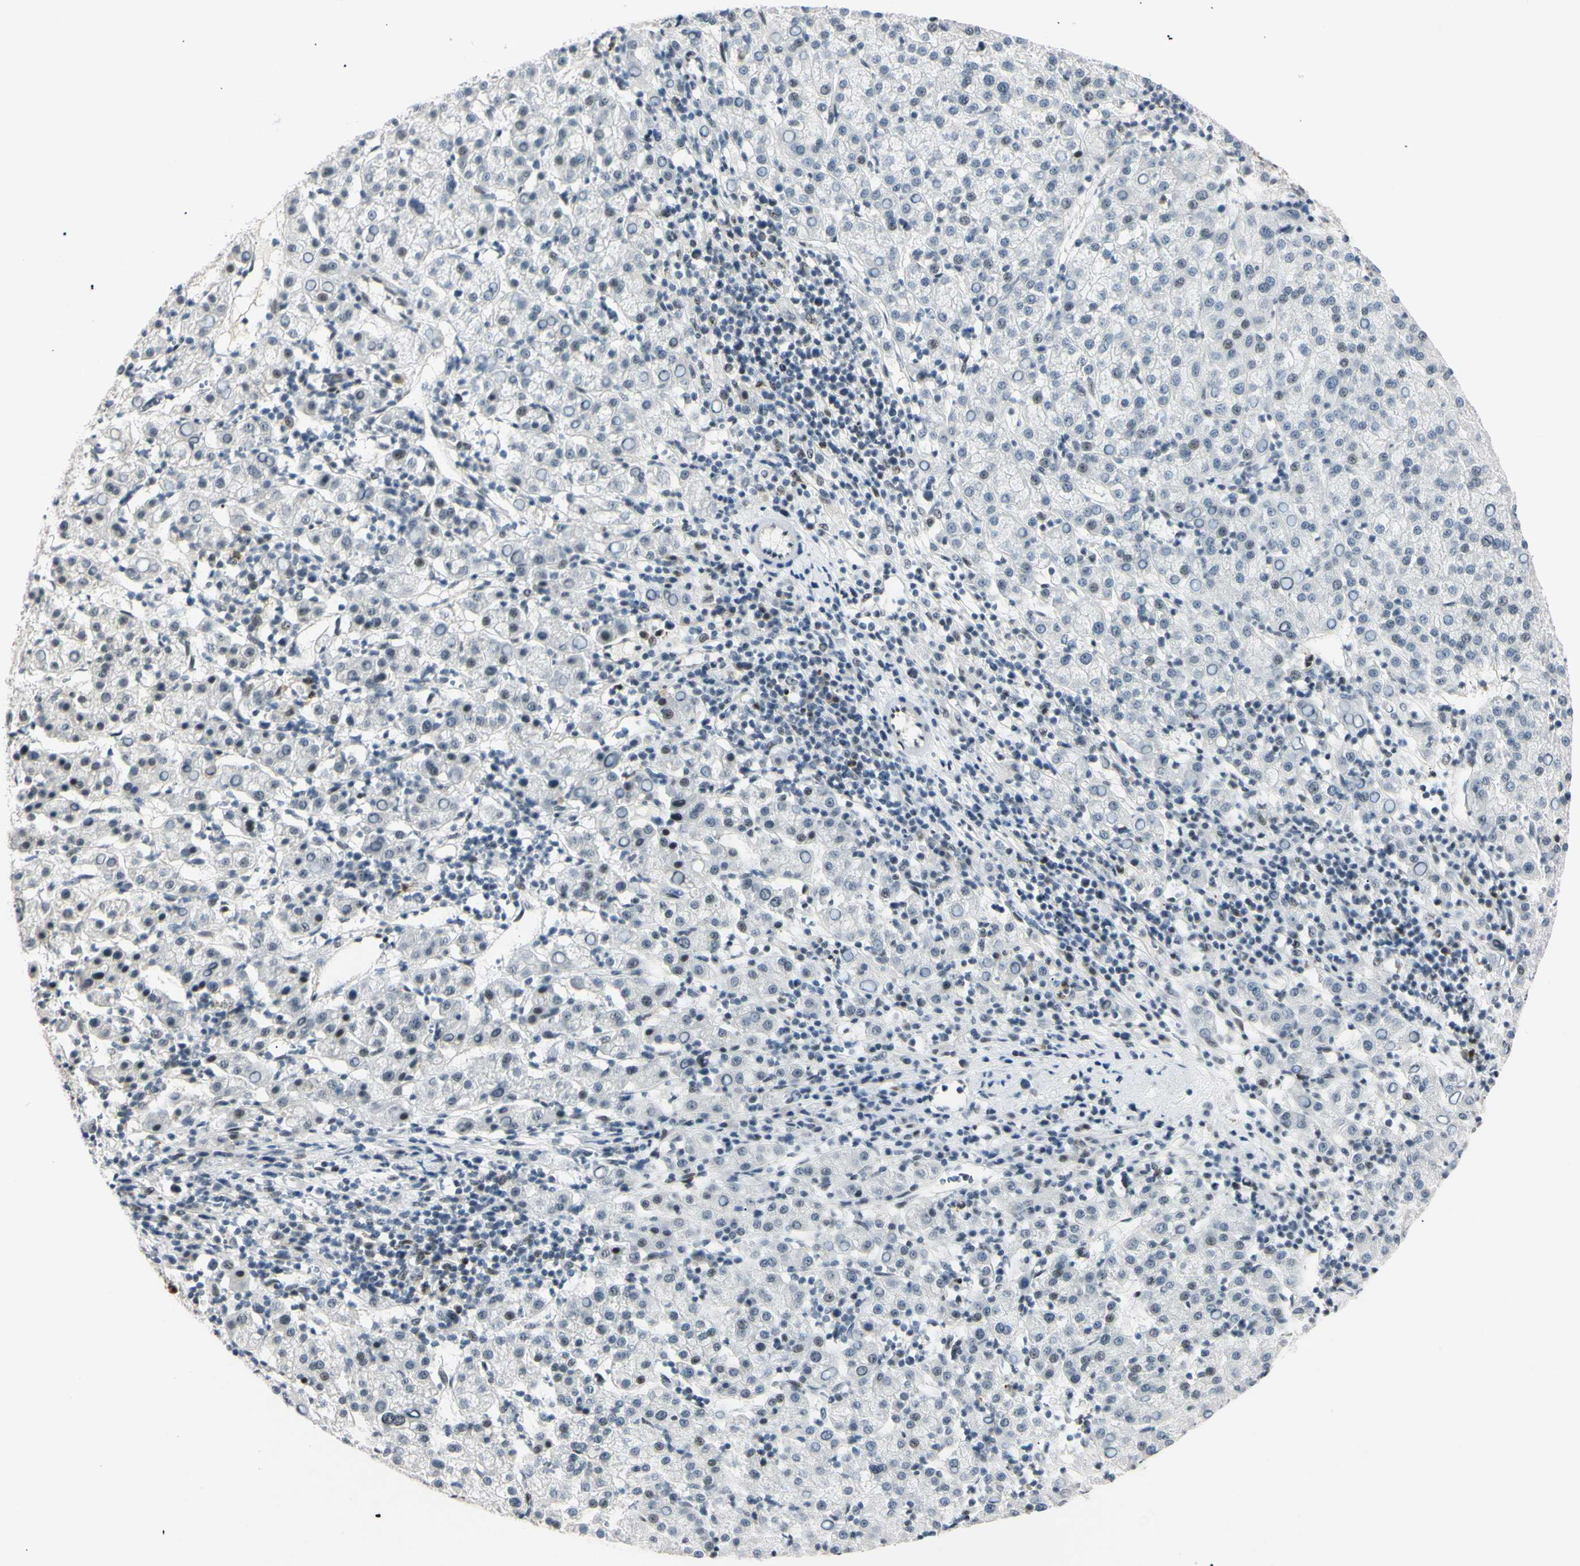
{"staining": {"intensity": "weak", "quantity": "<25%", "location": "nuclear"}, "tissue": "liver cancer", "cell_type": "Tumor cells", "image_type": "cancer", "snomed": [{"axis": "morphology", "description": "Carcinoma, Hepatocellular, NOS"}, {"axis": "topography", "description": "Liver"}], "caption": "The immunohistochemistry (IHC) image has no significant staining in tumor cells of liver cancer (hepatocellular carcinoma) tissue. Brightfield microscopy of IHC stained with DAB (3,3'-diaminobenzidine) (brown) and hematoxylin (blue), captured at high magnification.", "gene": "ZNF134", "patient": {"sex": "female", "age": 58}}